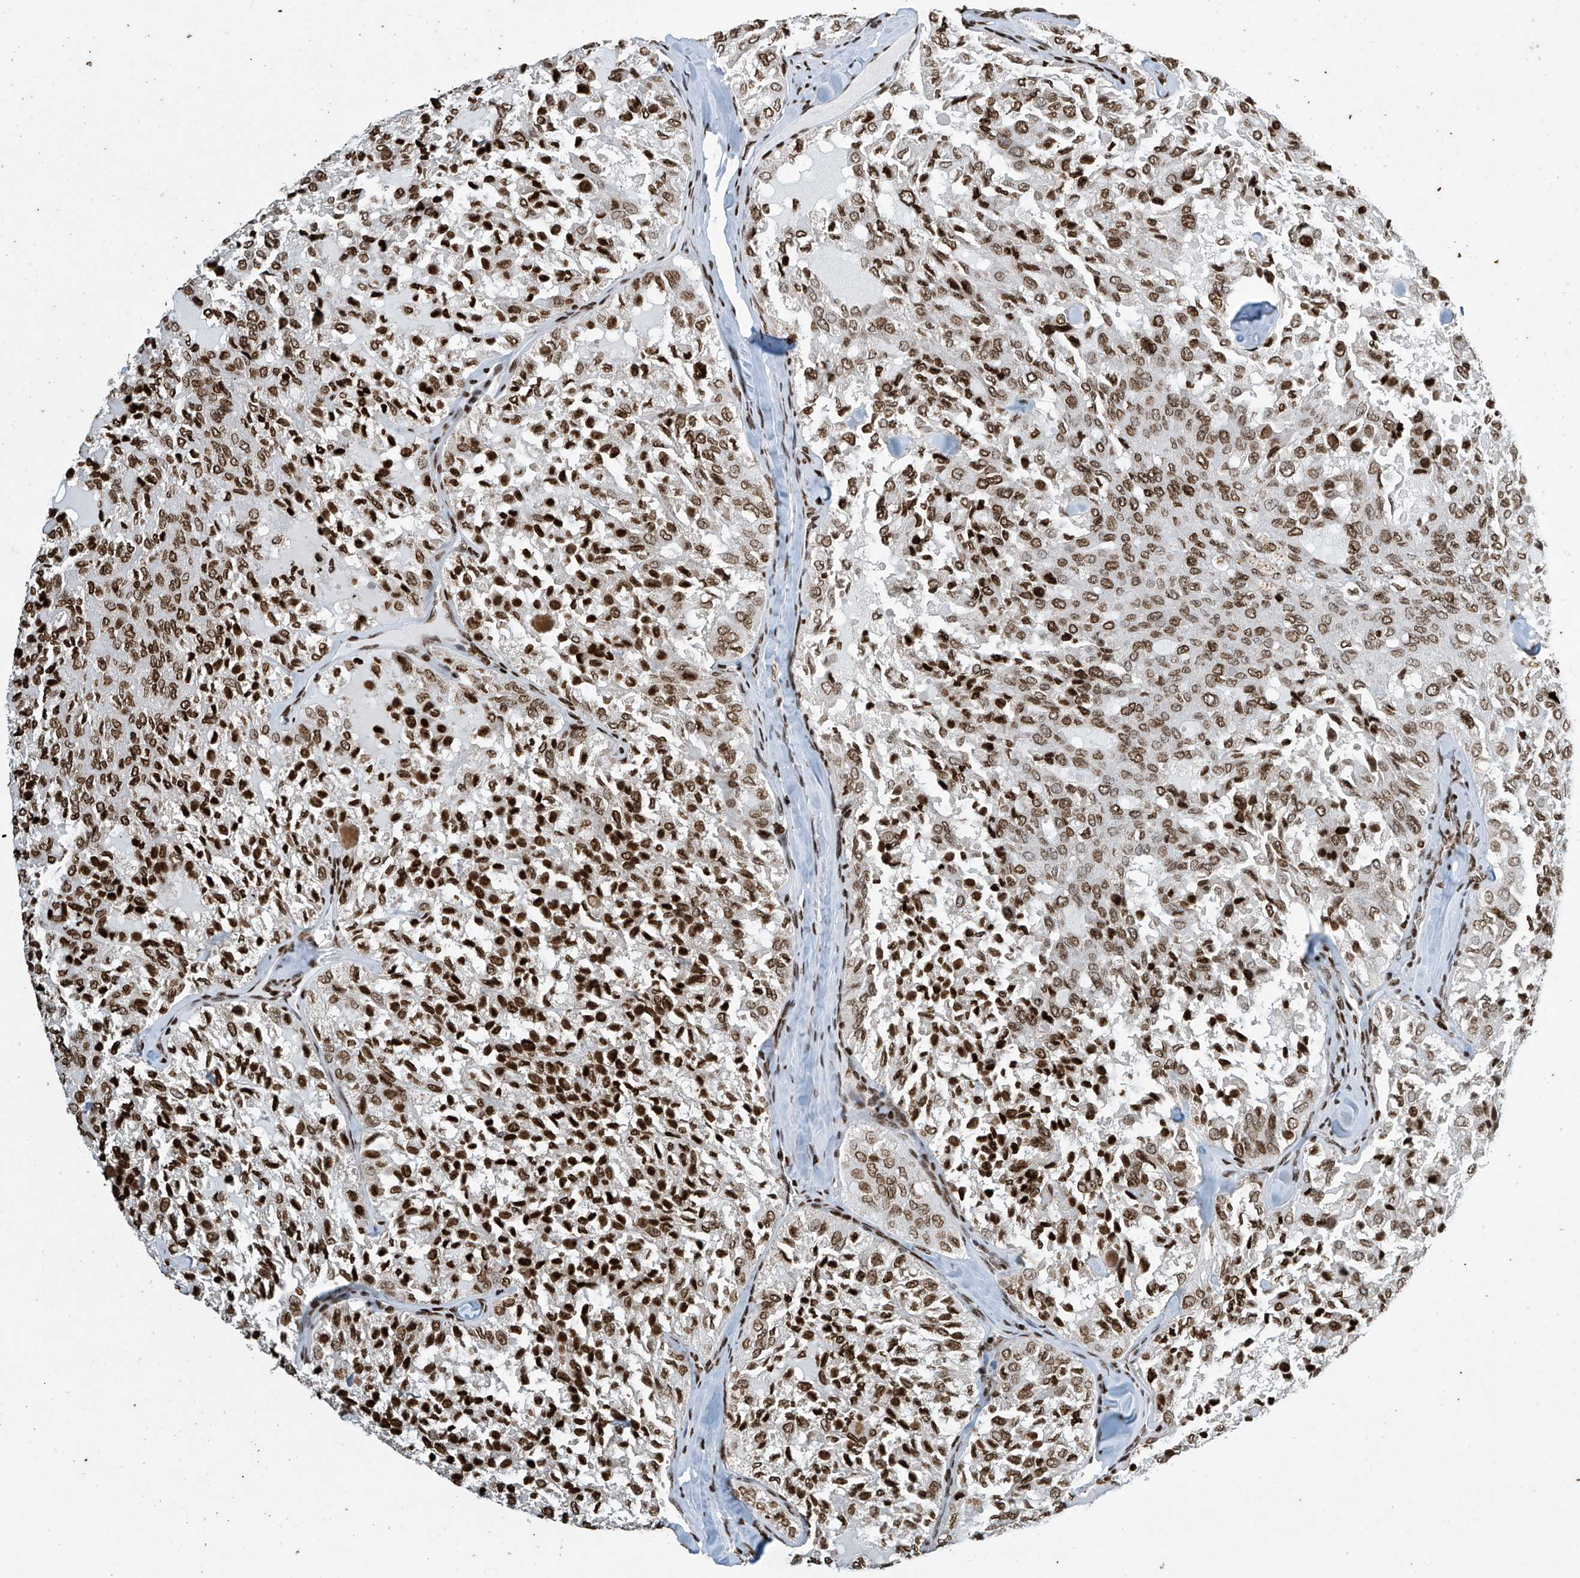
{"staining": {"intensity": "moderate", "quantity": ">75%", "location": "nuclear"}, "tissue": "thyroid cancer", "cell_type": "Tumor cells", "image_type": "cancer", "snomed": [{"axis": "morphology", "description": "Follicular adenoma carcinoma, NOS"}, {"axis": "topography", "description": "Thyroid gland"}], "caption": "High-magnification brightfield microscopy of thyroid cancer (follicular adenoma carcinoma) stained with DAB (3,3'-diaminobenzidine) (brown) and counterstained with hematoxylin (blue). tumor cells exhibit moderate nuclear staining is seen in approximately>75% of cells.", "gene": "H4C16", "patient": {"sex": "male", "age": 75}}